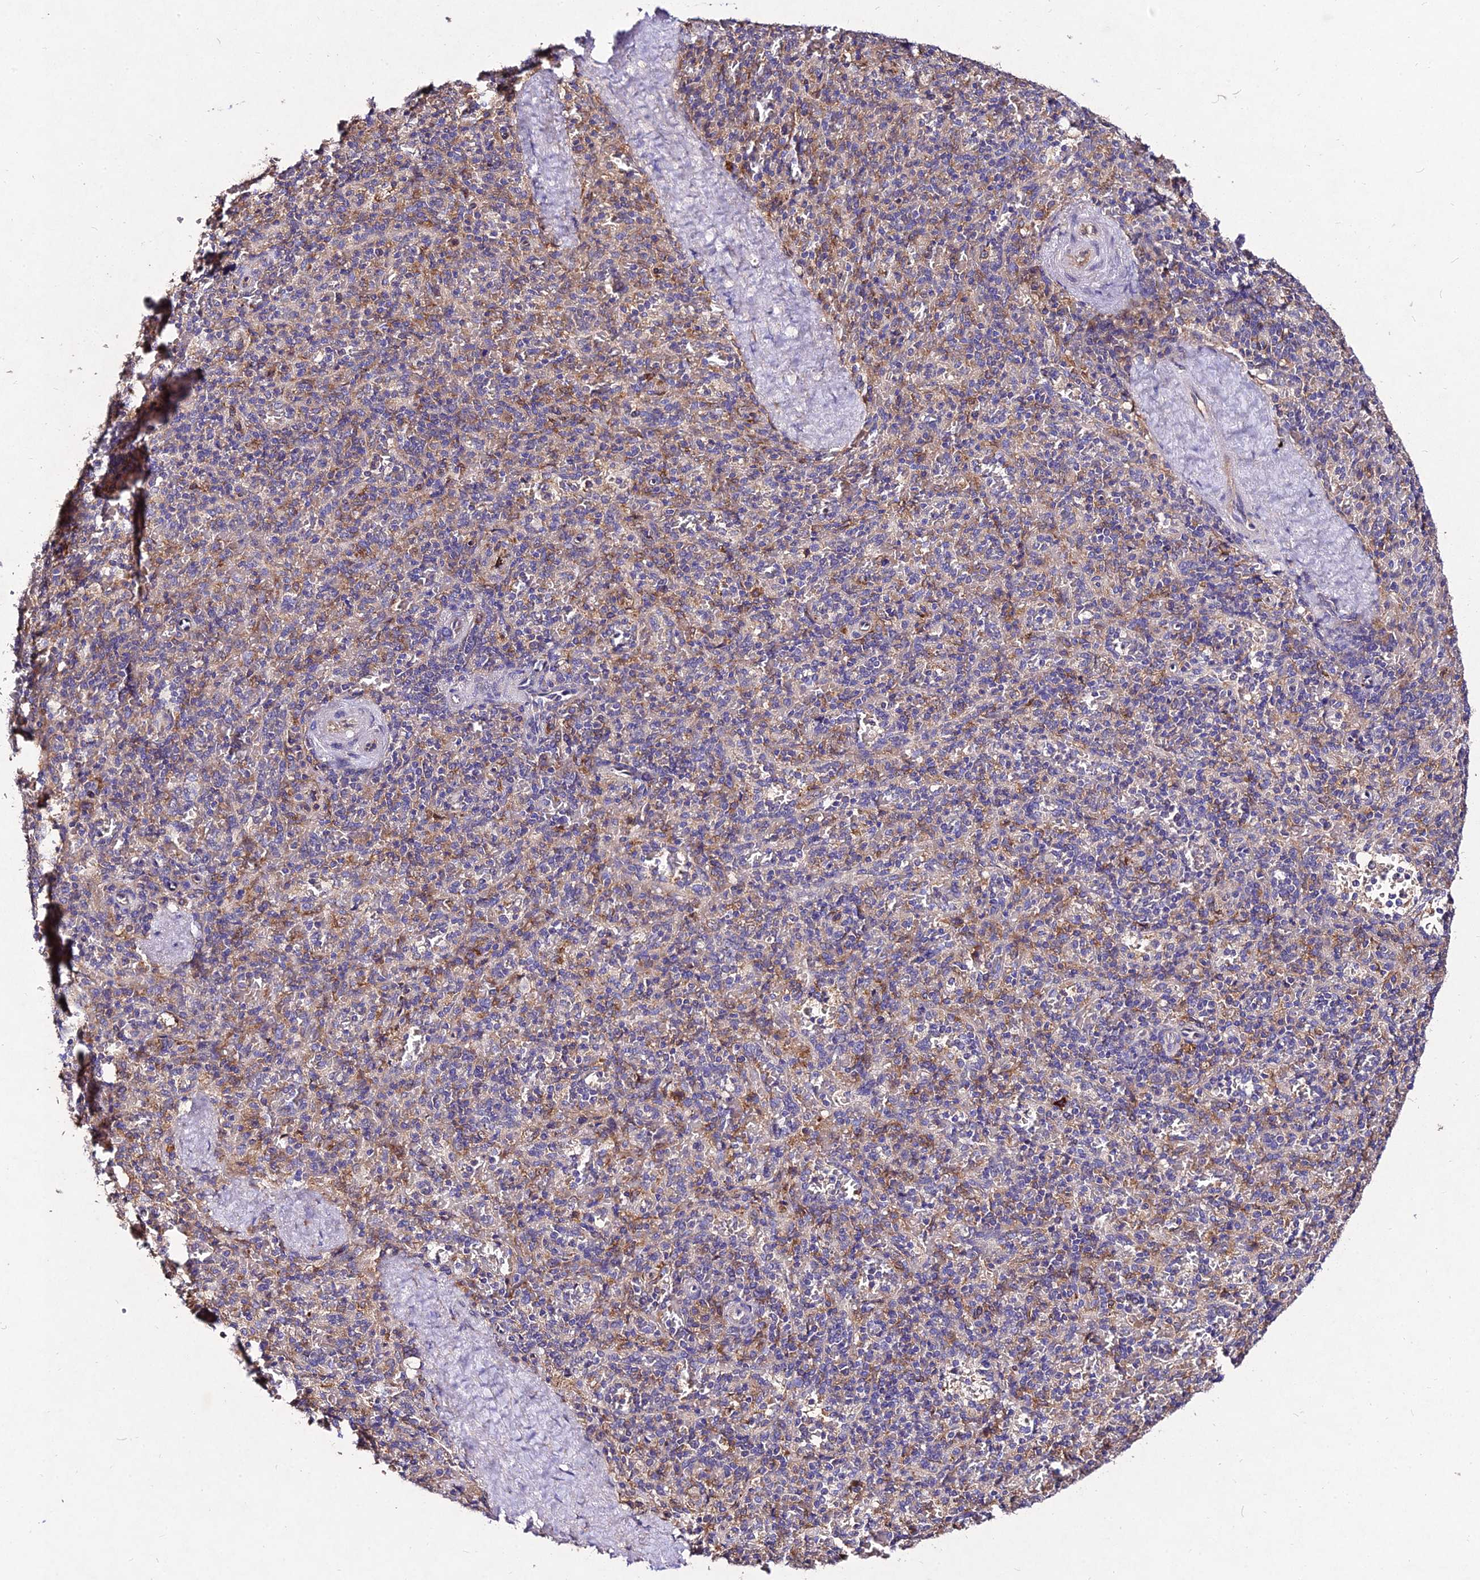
{"staining": {"intensity": "weak", "quantity": "<25%", "location": "cytoplasmic/membranous"}, "tissue": "spleen", "cell_type": "Cells in red pulp", "image_type": "normal", "snomed": [{"axis": "morphology", "description": "Normal tissue, NOS"}, {"axis": "topography", "description": "Spleen"}], "caption": "Protein analysis of unremarkable spleen reveals no significant staining in cells in red pulp. Nuclei are stained in blue.", "gene": "AP3M1", "patient": {"sex": "male", "age": 82}}